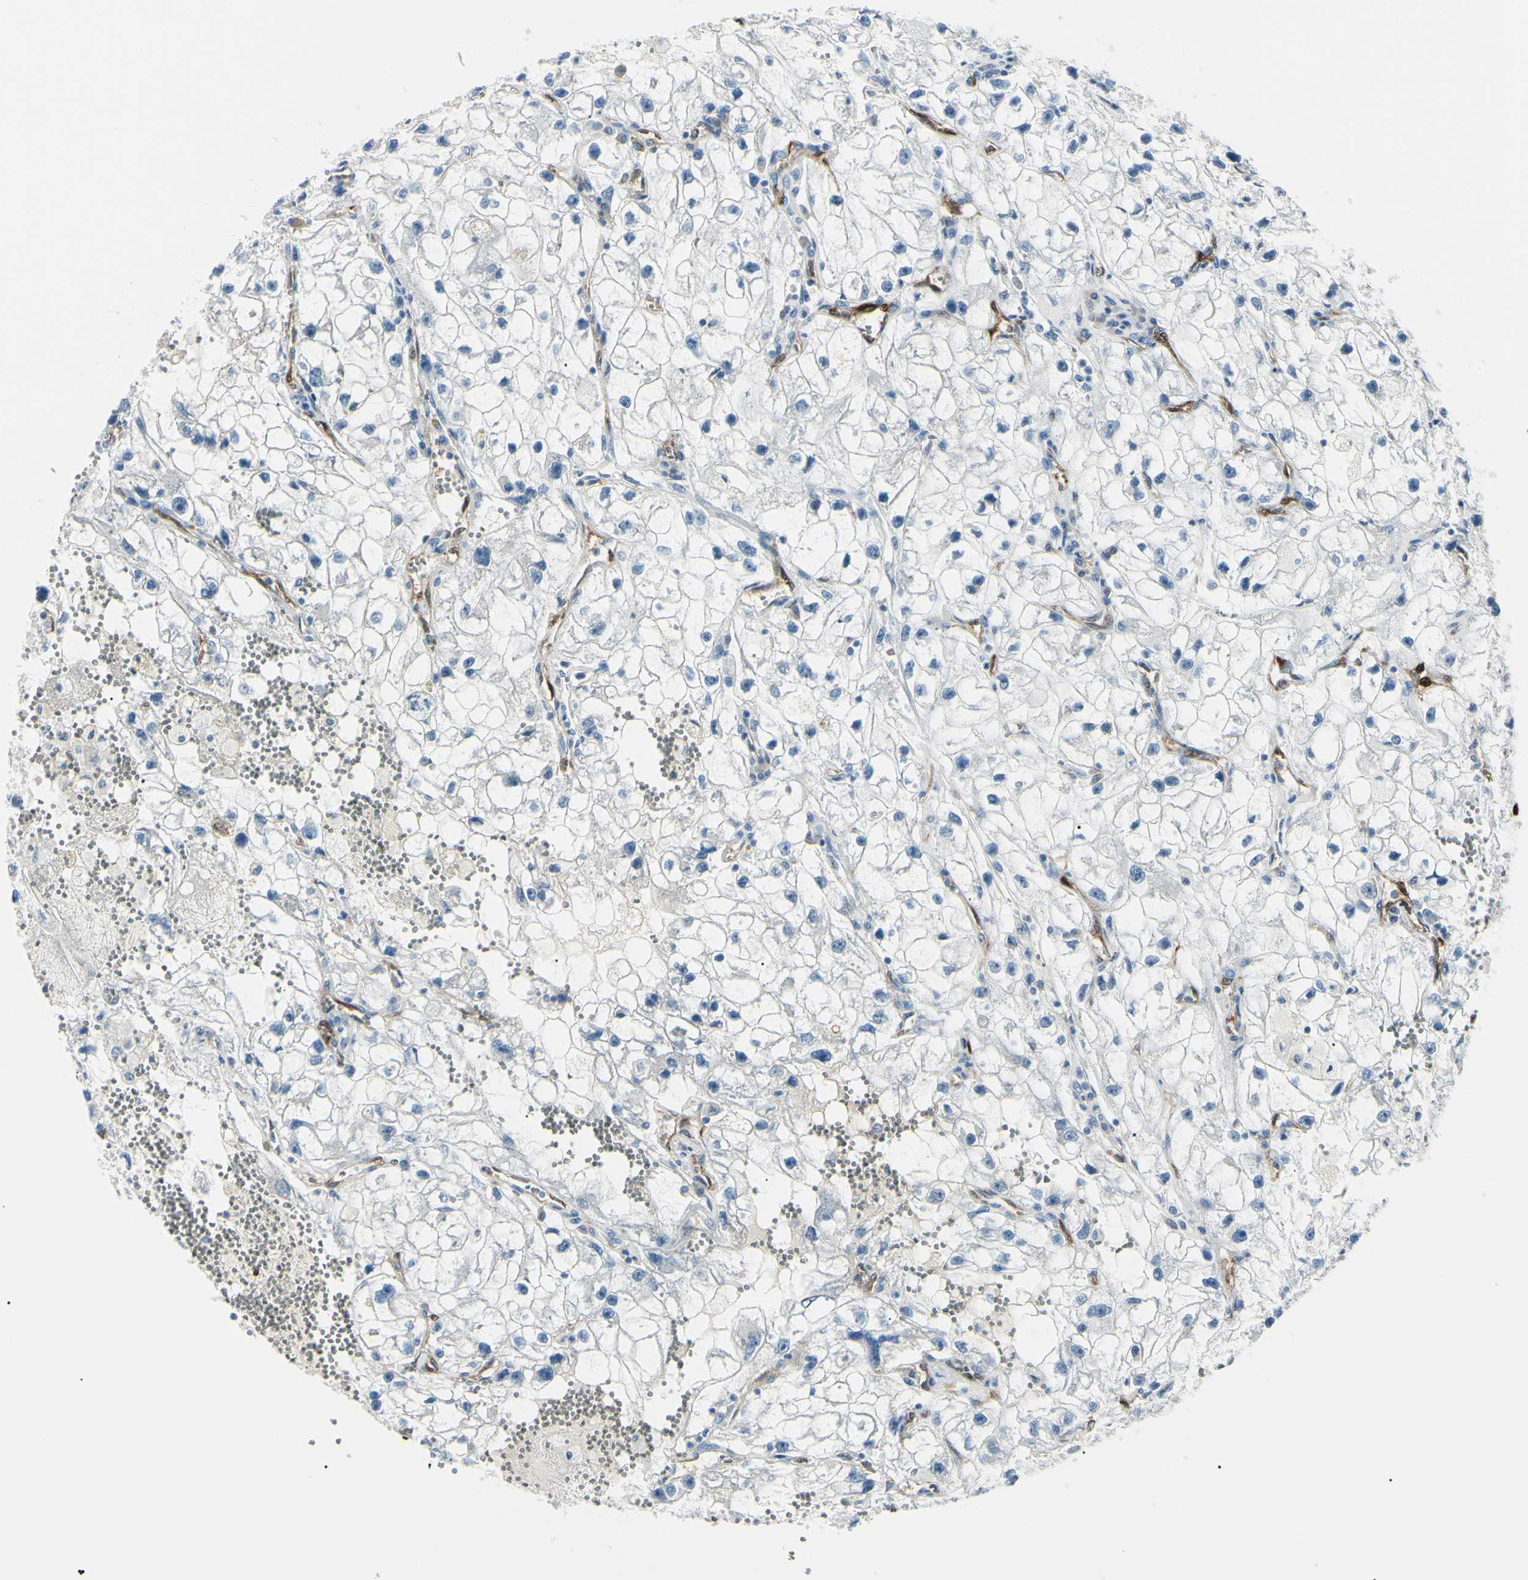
{"staining": {"intensity": "negative", "quantity": "none", "location": "none"}, "tissue": "renal cancer", "cell_type": "Tumor cells", "image_type": "cancer", "snomed": [{"axis": "morphology", "description": "Adenocarcinoma, NOS"}, {"axis": "topography", "description": "Kidney"}], "caption": "Immunohistochemistry photomicrograph of human renal cancer (adenocarcinoma) stained for a protein (brown), which exhibits no staining in tumor cells.", "gene": "CA2", "patient": {"sex": "female", "age": 70}}